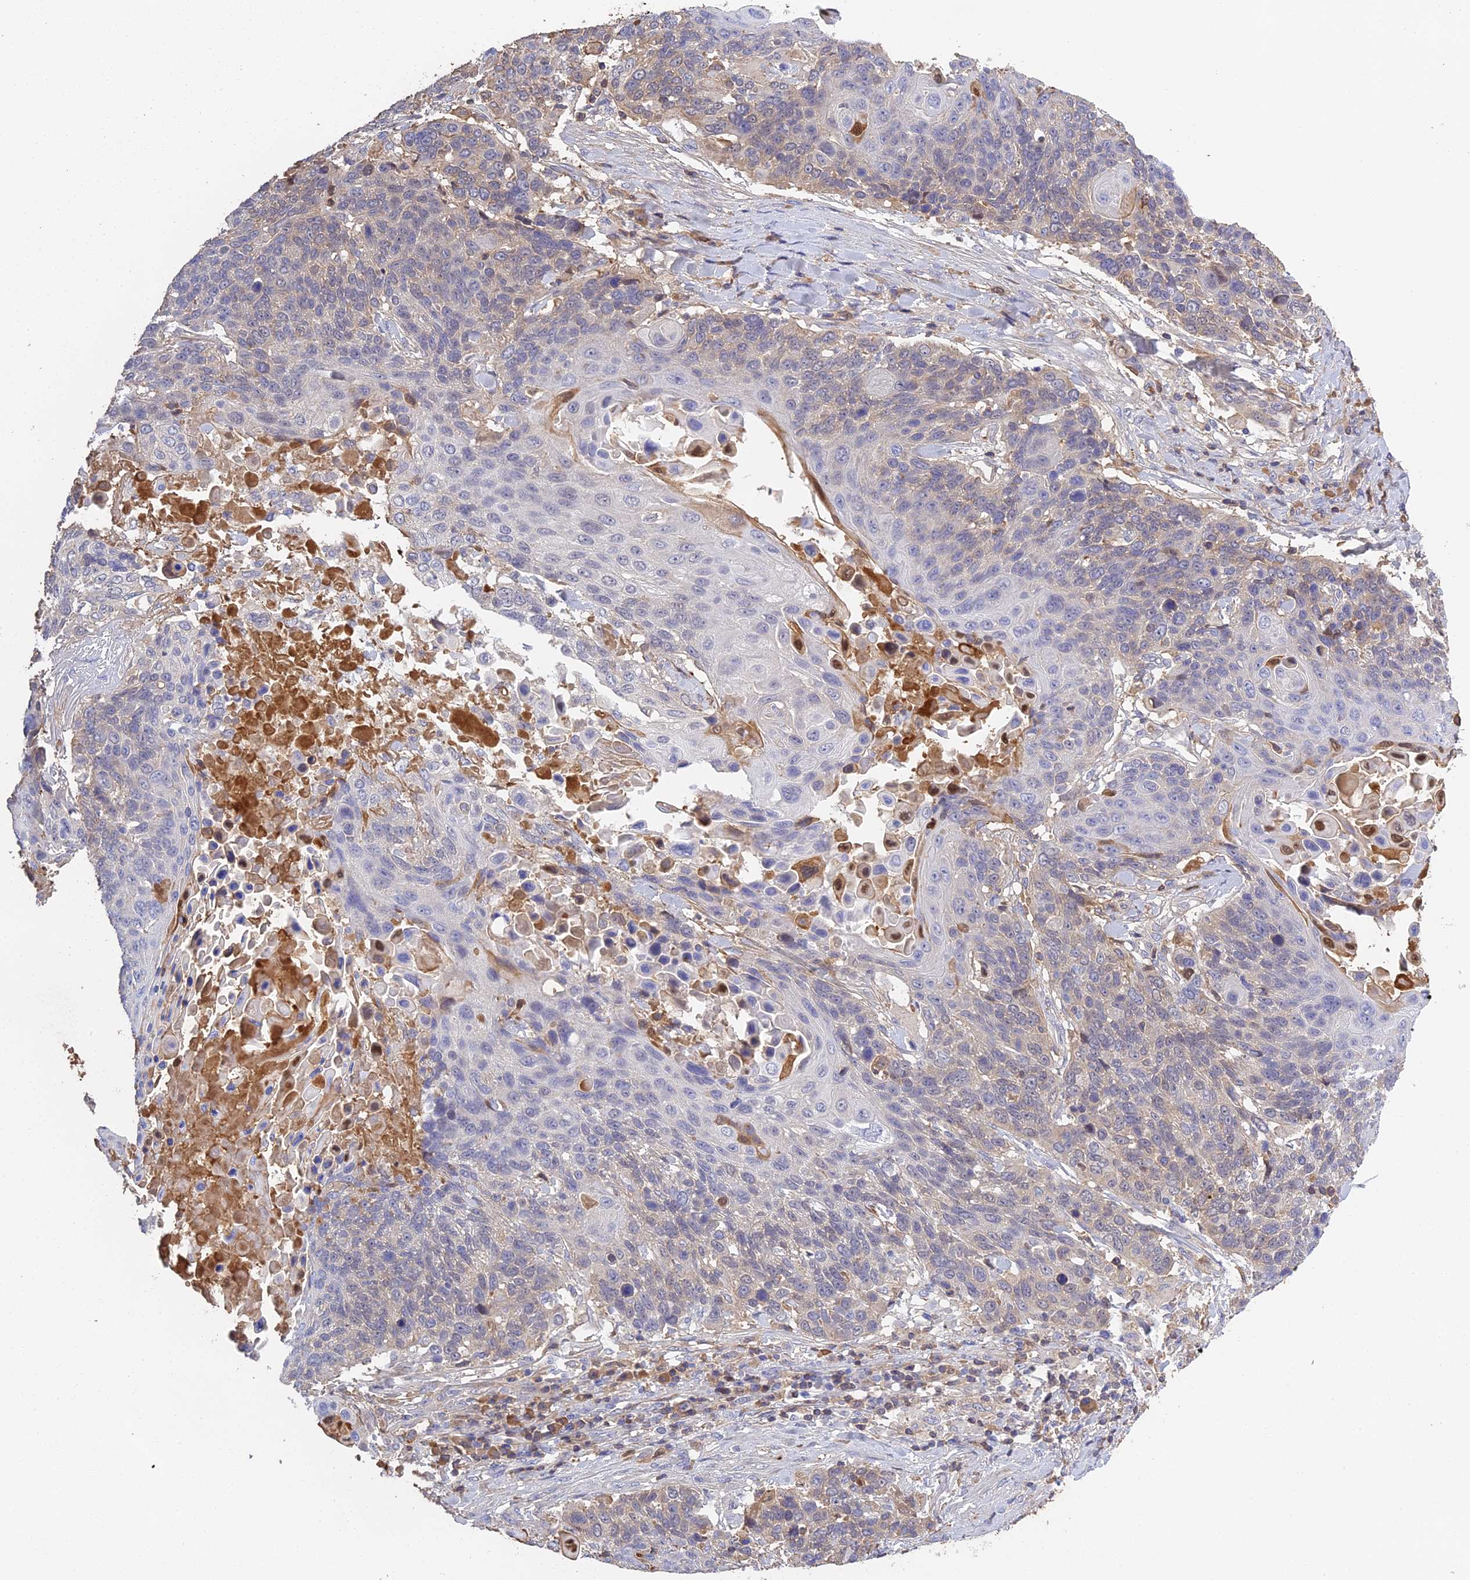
{"staining": {"intensity": "weak", "quantity": "<25%", "location": "cytoplasmic/membranous"}, "tissue": "lung cancer", "cell_type": "Tumor cells", "image_type": "cancer", "snomed": [{"axis": "morphology", "description": "Squamous cell carcinoma, NOS"}, {"axis": "topography", "description": "Lung"}], "caption": "This is an immunohistochemistry (IHC) micrograph of lung squamous cell carcinoma. There is no staining in tumor cells.", "gene": "PZP", "patient": {"sex": "male", "age": 66}}